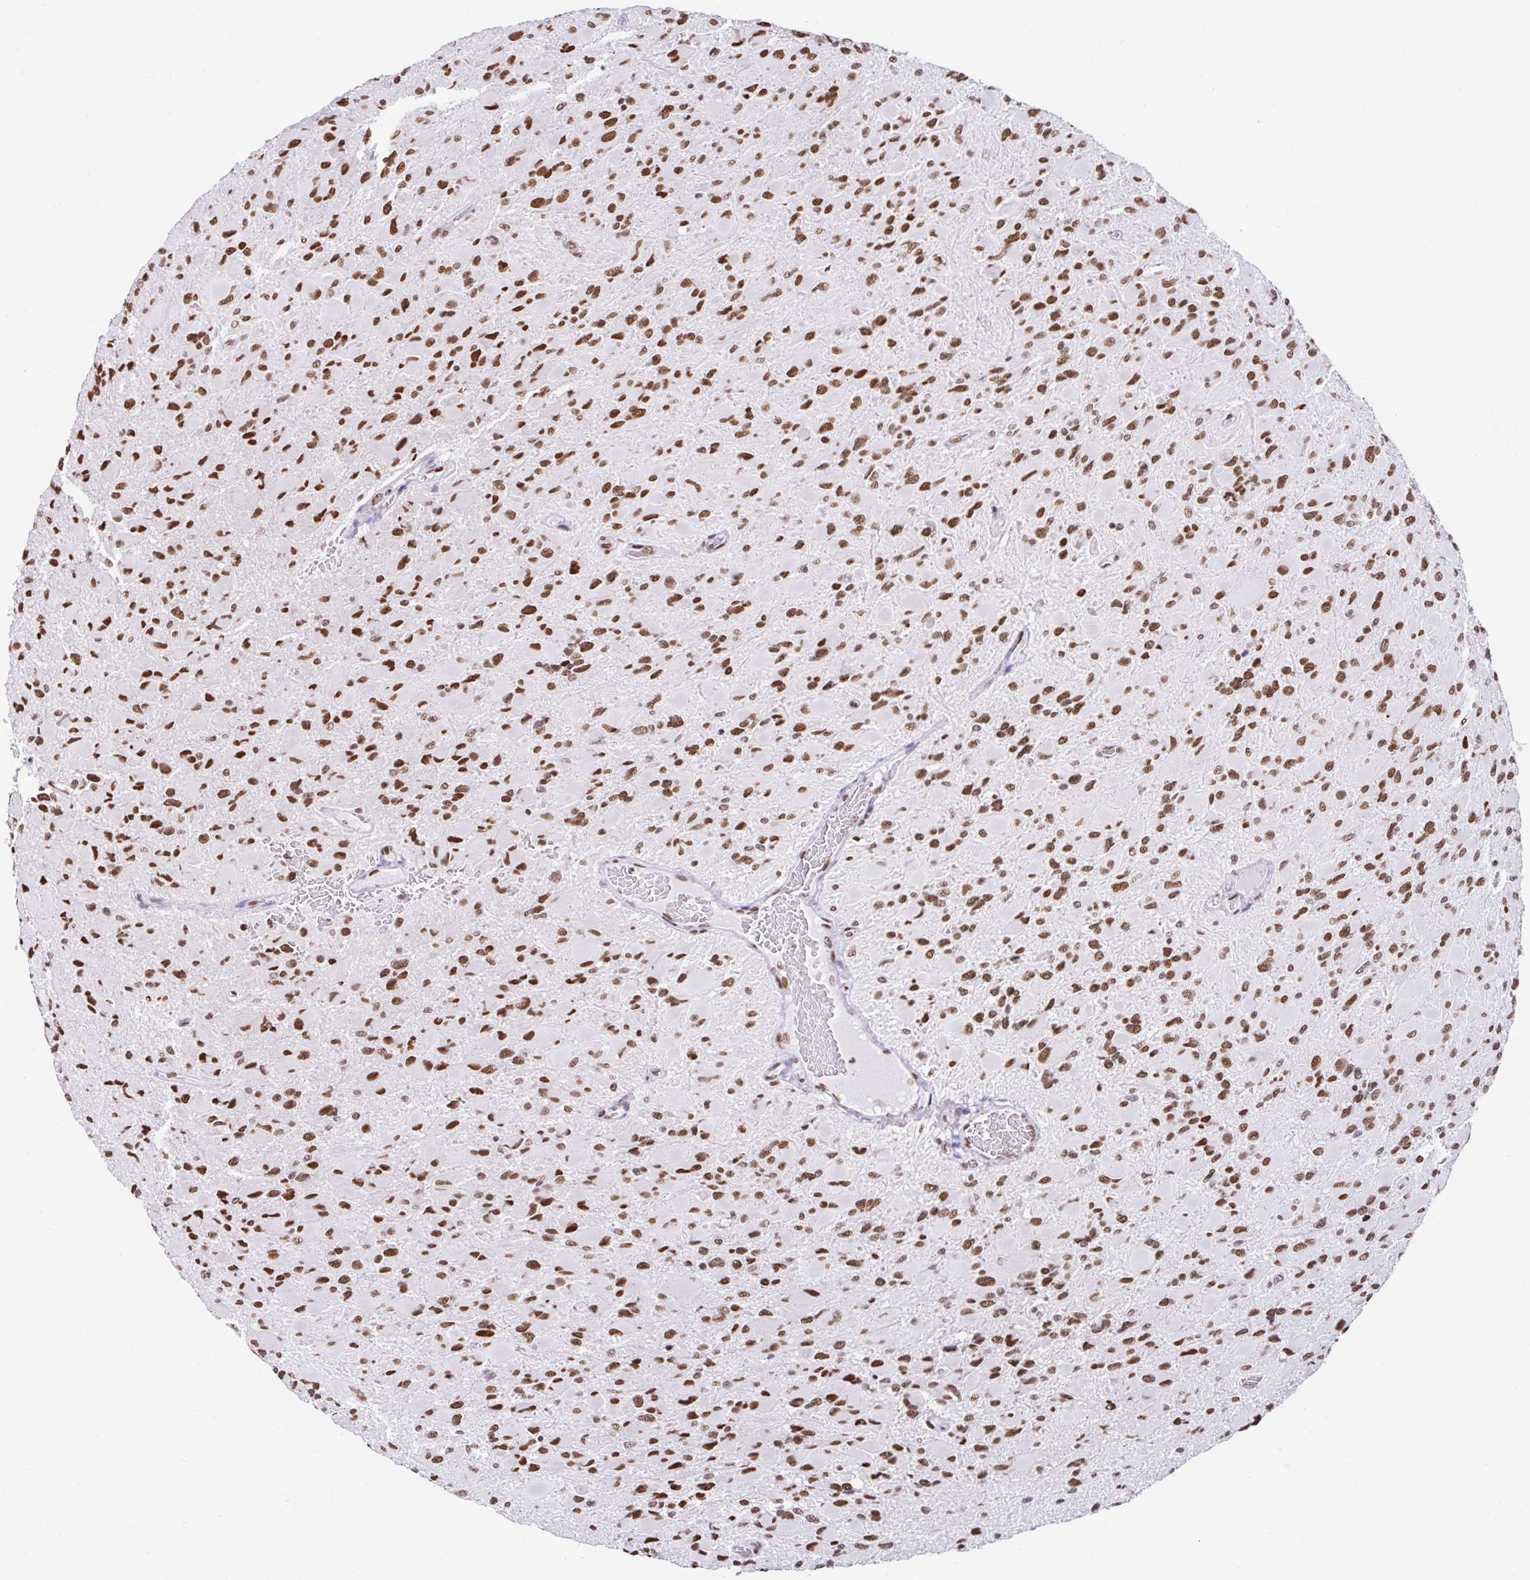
{"staining": {"intensity": "strong", "quantity": ">75%", "location": "nuclear"}, "tissue": "glioma", "cell_type": "Tumor cells", "image_type": "cancer", "snomed": [{"axis": "morphology", "description": "Glioma, malignant, High grade"}, {"axis": "topography", "description": "Cerebral cortex"}], "caption": "Tumor cells reveal high levels of strong nuclear staining in approximately >75% of cells in human glioma. (brown staining indicates protein expression, while blue staining denotes nuclei).", "gene": "KHDRBS1", "patient": {"sex": "female", "age": 36}}